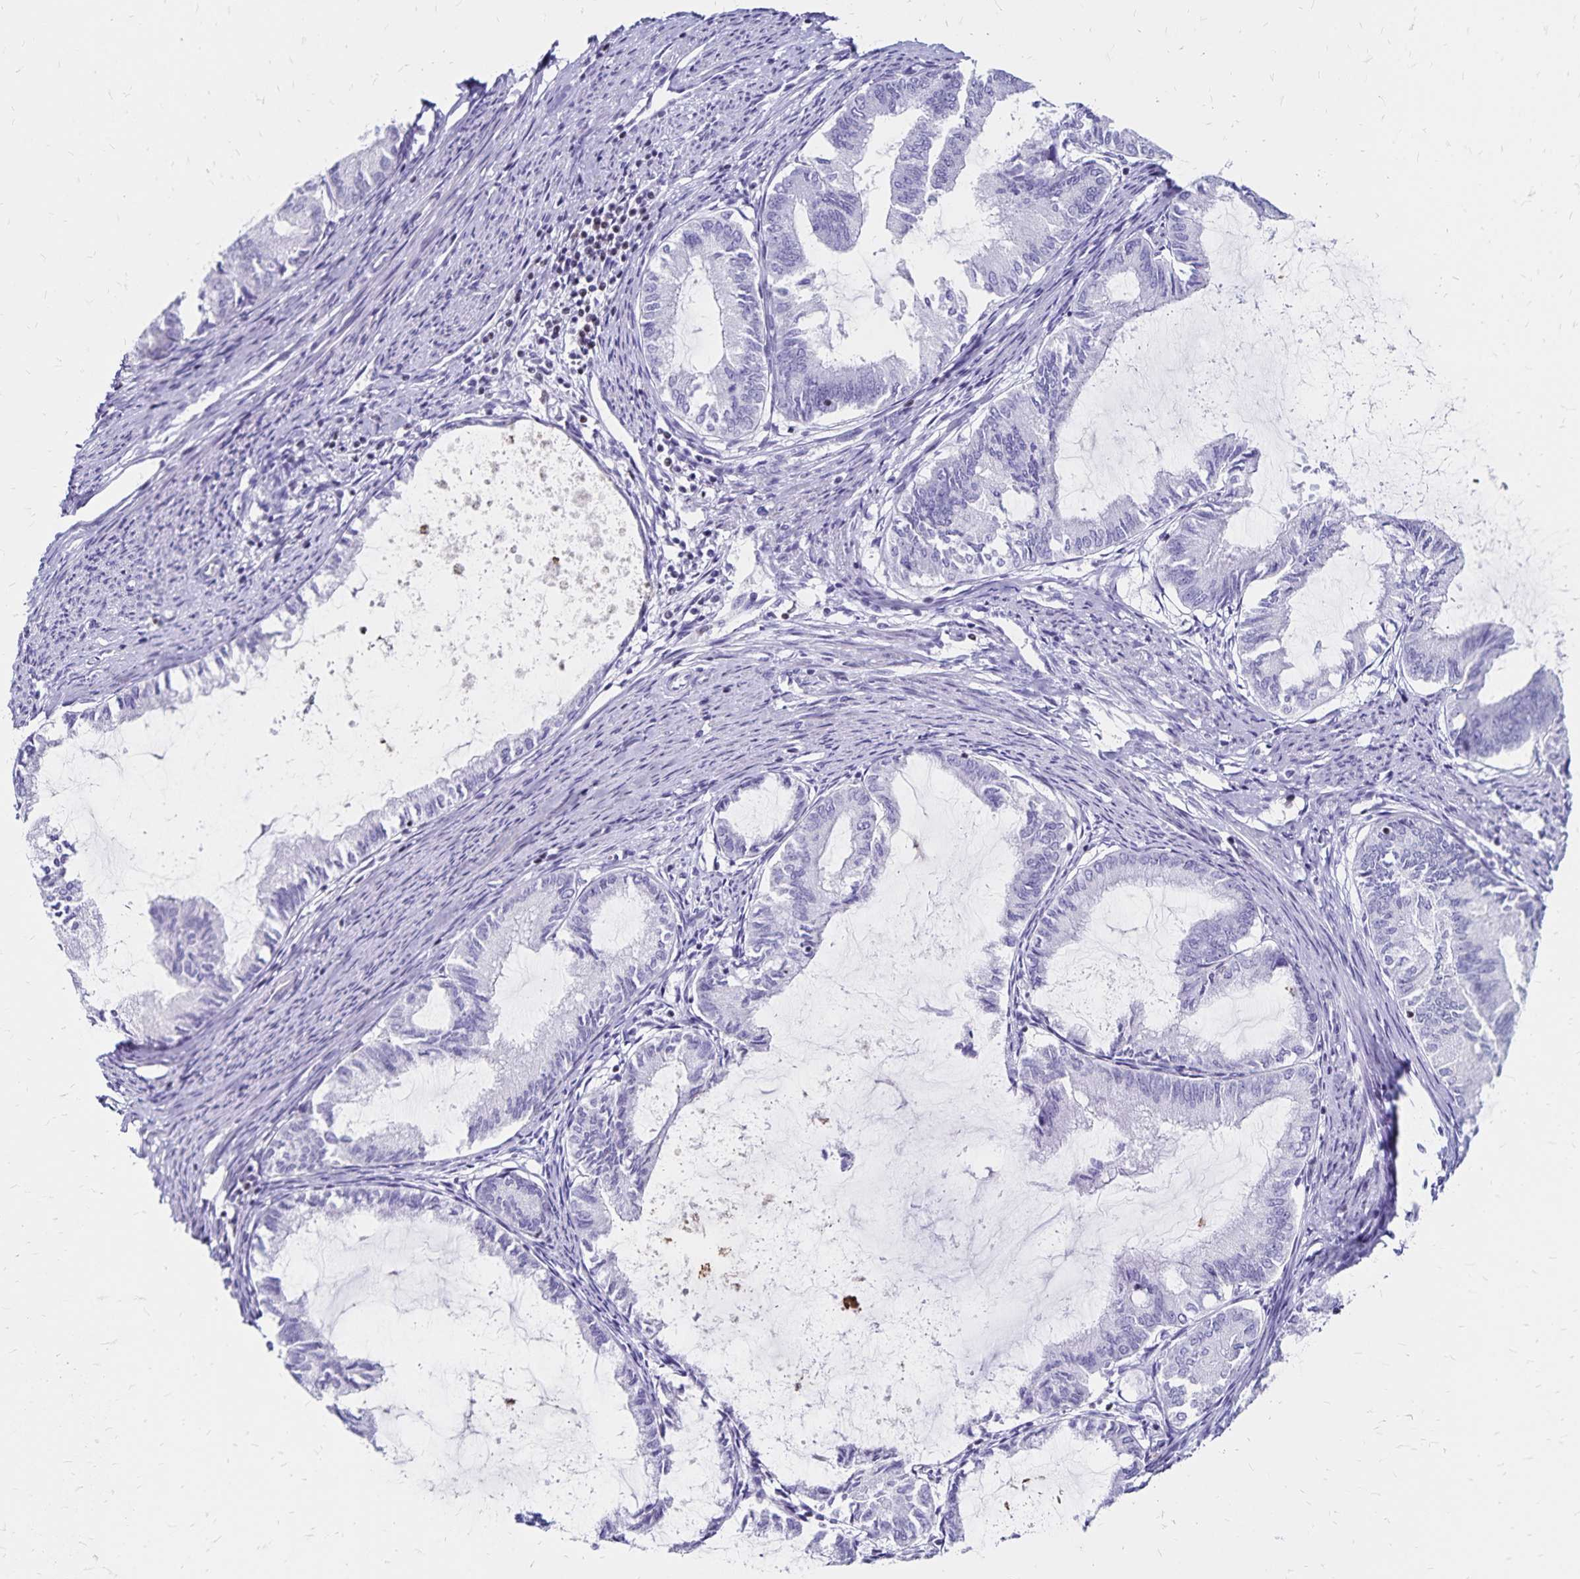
{"staining": {"intensity": "negative", "quantity": "none", "location": "none"}, "tissue": "endometrial cancer", "cell_type": "Tumor cells", "image_type": "cancer", "snomed": [{"axis": "morphology", "description": "Adenocarcinoma, NOS"}, {"axis": "topography", "description": "Endometrium"}], "caption": "An immunohistochemistry (IHC) photomicrograph of endometrial cancer is shown. There is no staining in tumor cells of endometrial cancer.", "gene": "IKZF1", "patient": {"sex": "female", "age": 86}}